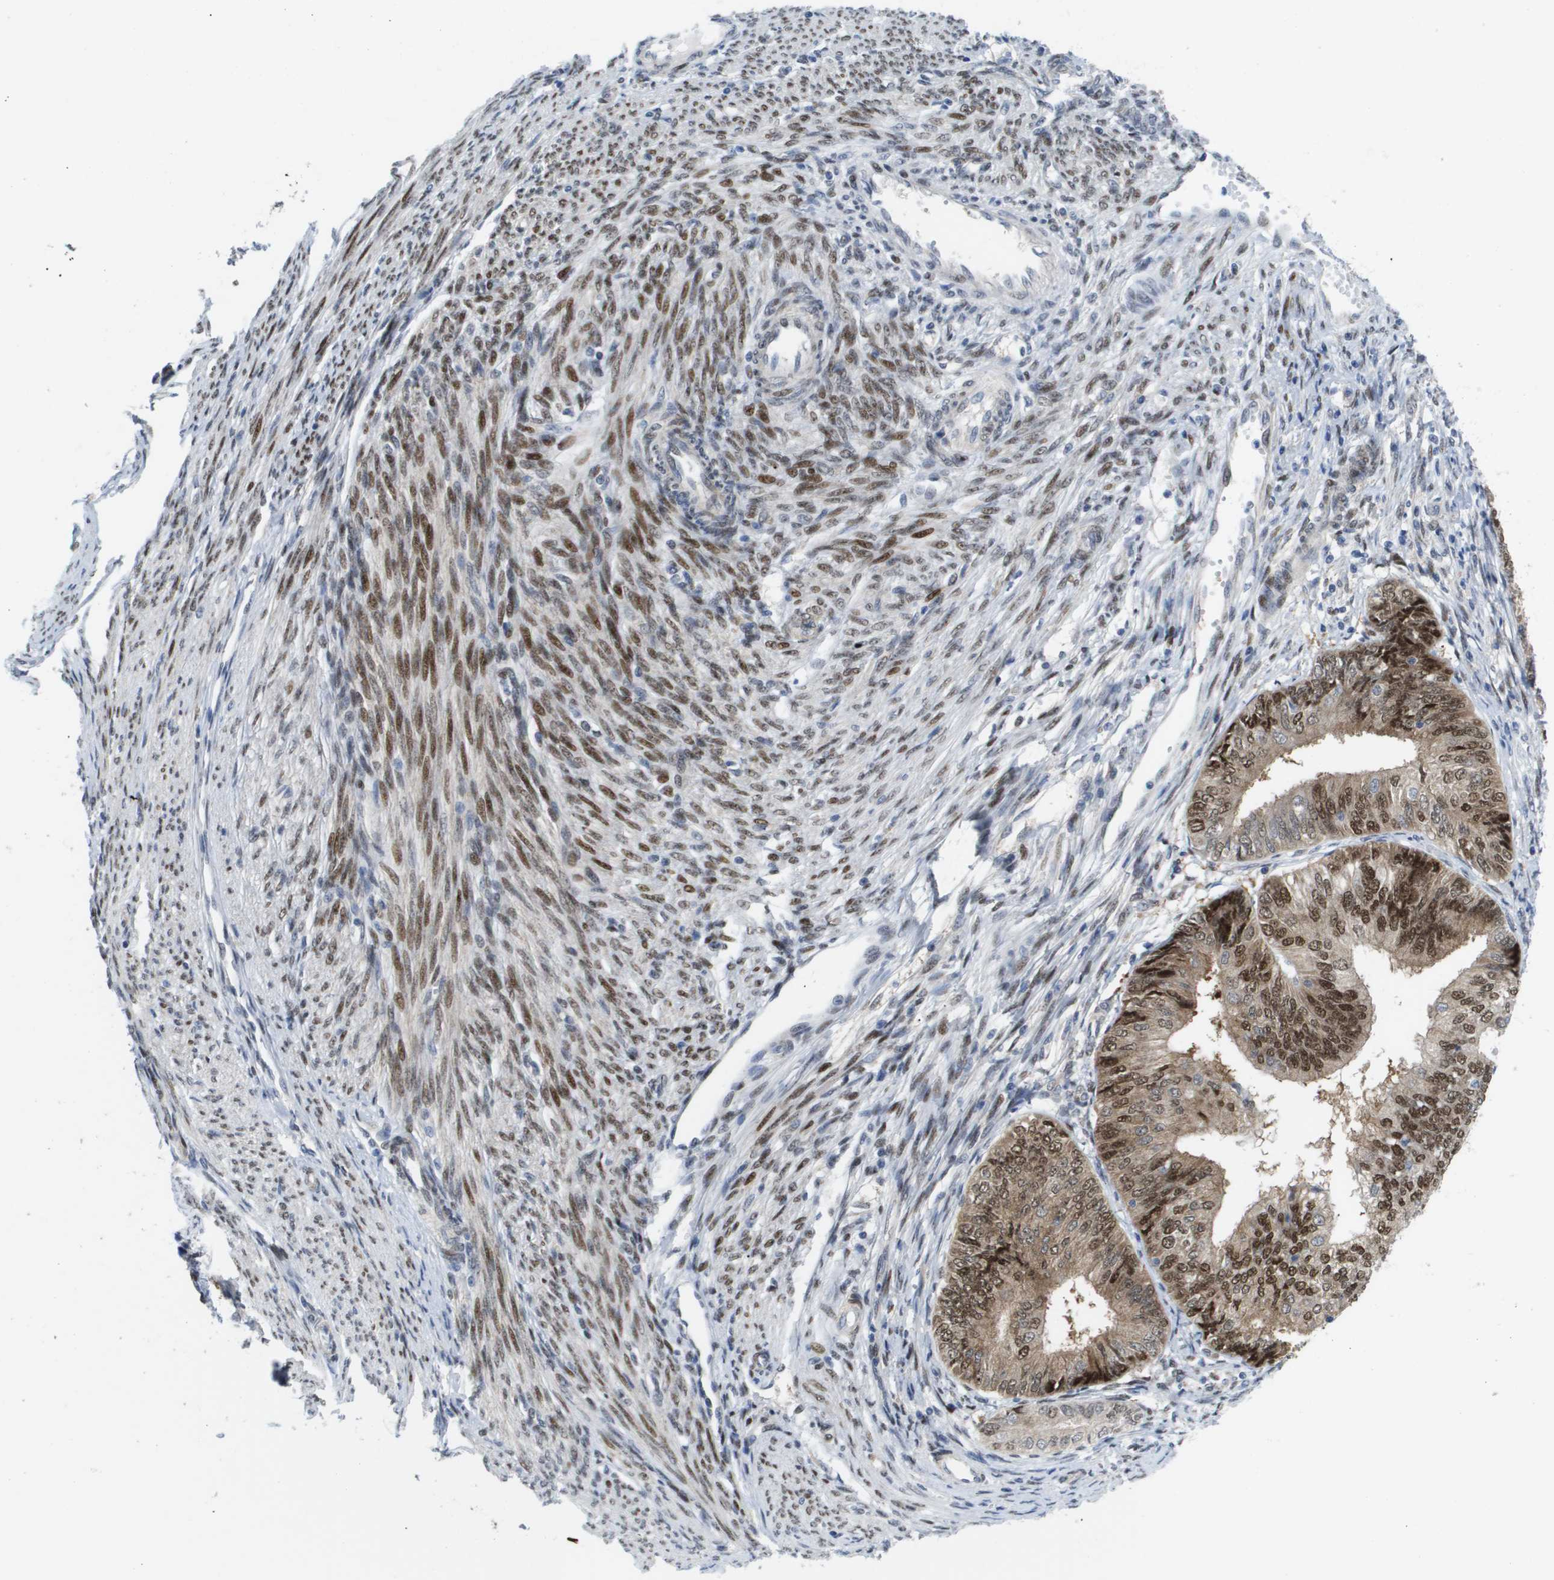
{"staining": {"intensity": "moderate", "quantity": ">75%", "location": "cytoplasmic/membranous,nuclear"}, "tissue": "endometrial cancer", "cell_type": "Tumor cells", "image_type": "cancer", "snomed": [{"axis": "morphology", "description": "Adenocarcinoma, NOS"}, {"axis": "topography", "description": "Endometrium"}], "caption": "Adenocarcinoma (endometrial) tissue shows moderate cytoplasmic/membranous and nuclear positivity in approximately >75% of tumor cells", "gene": "FKBP4", "patient": {"sex": "female", "age": 58}}